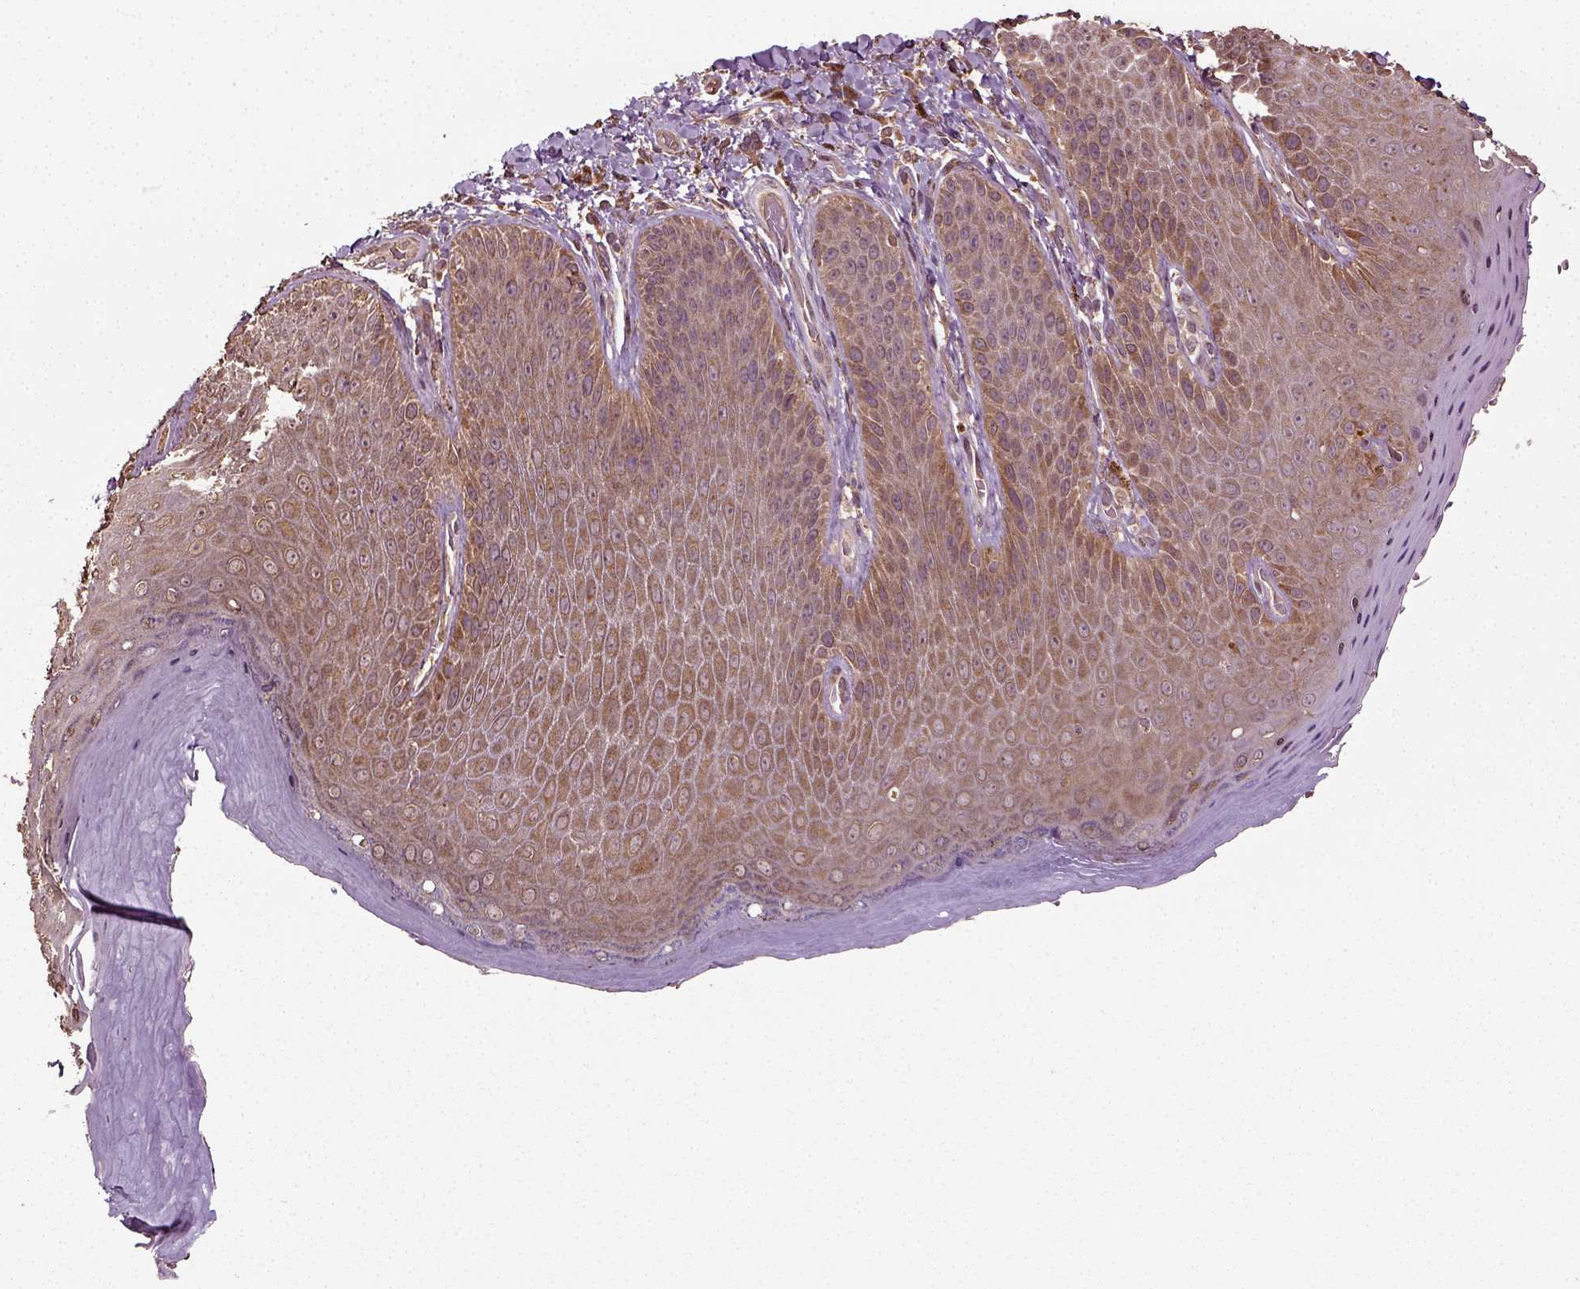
{"staining": {"intensity": "moderate", "quantity": ">75%", "location": "cytoplasmic/membranous"}, "tissue": "skin", "cell_type": "Epidermal cells", "image_type": "normal", "snomed": [{"axis": "morphology", "description": "Normal tissue, NOS"}, {"axis": "topography", "description": "Anal"}], "caption": "Immunohistochemistry (IHC) image of unremarkable skin stained for a protein (brown), which reveals medium levels of moderate cytoplasmic/membranous staining in approximately >75% of epidermal cells.", "gene": "ERV3", "patient": {"sex": "male", "age": 53}}